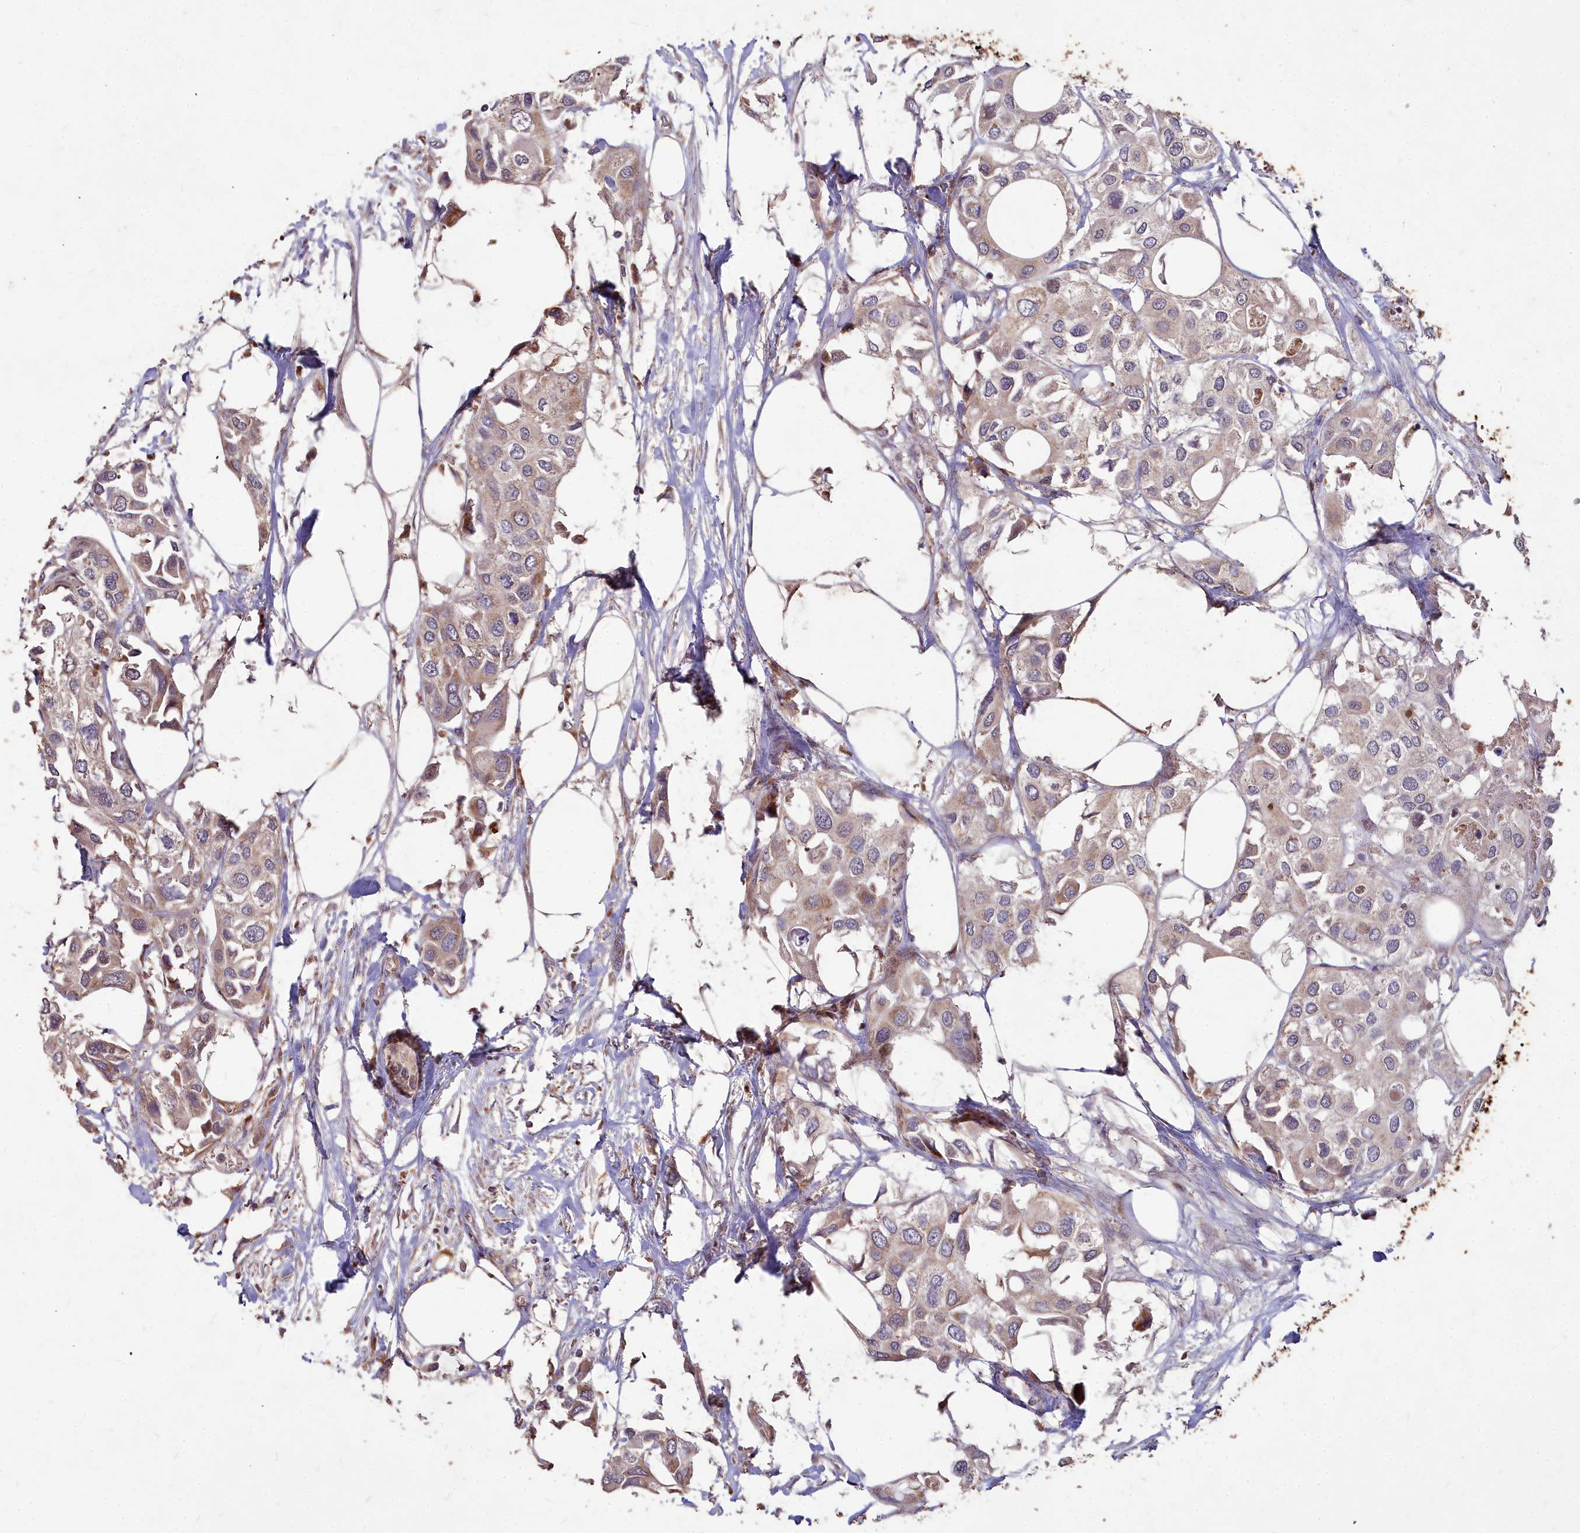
{"staining": {"intensity": "weak", "quantity": ">75%", "location": "cytoplasmic/membranous"}, "tissue": "urothelial cancer", "cell_type": "Tumor cells", "image_type": "cancer", "snomed": [{"axis": "morphology", "description": "Urothelial carcinoma, High grade"}, {"axis": "topography", "description": "Urinary bladder"}], "caption": "Tumor cells display low levels of weak cytoplasmic/membranous expression in approximately >75% of cells in human urothelial cancer. Immunohistochemistry (ihc) stains the protein of interest in brown and the nuclei are stained blue.", "gene": "COX11", "patient": {"sex": "male", "age": 64}}